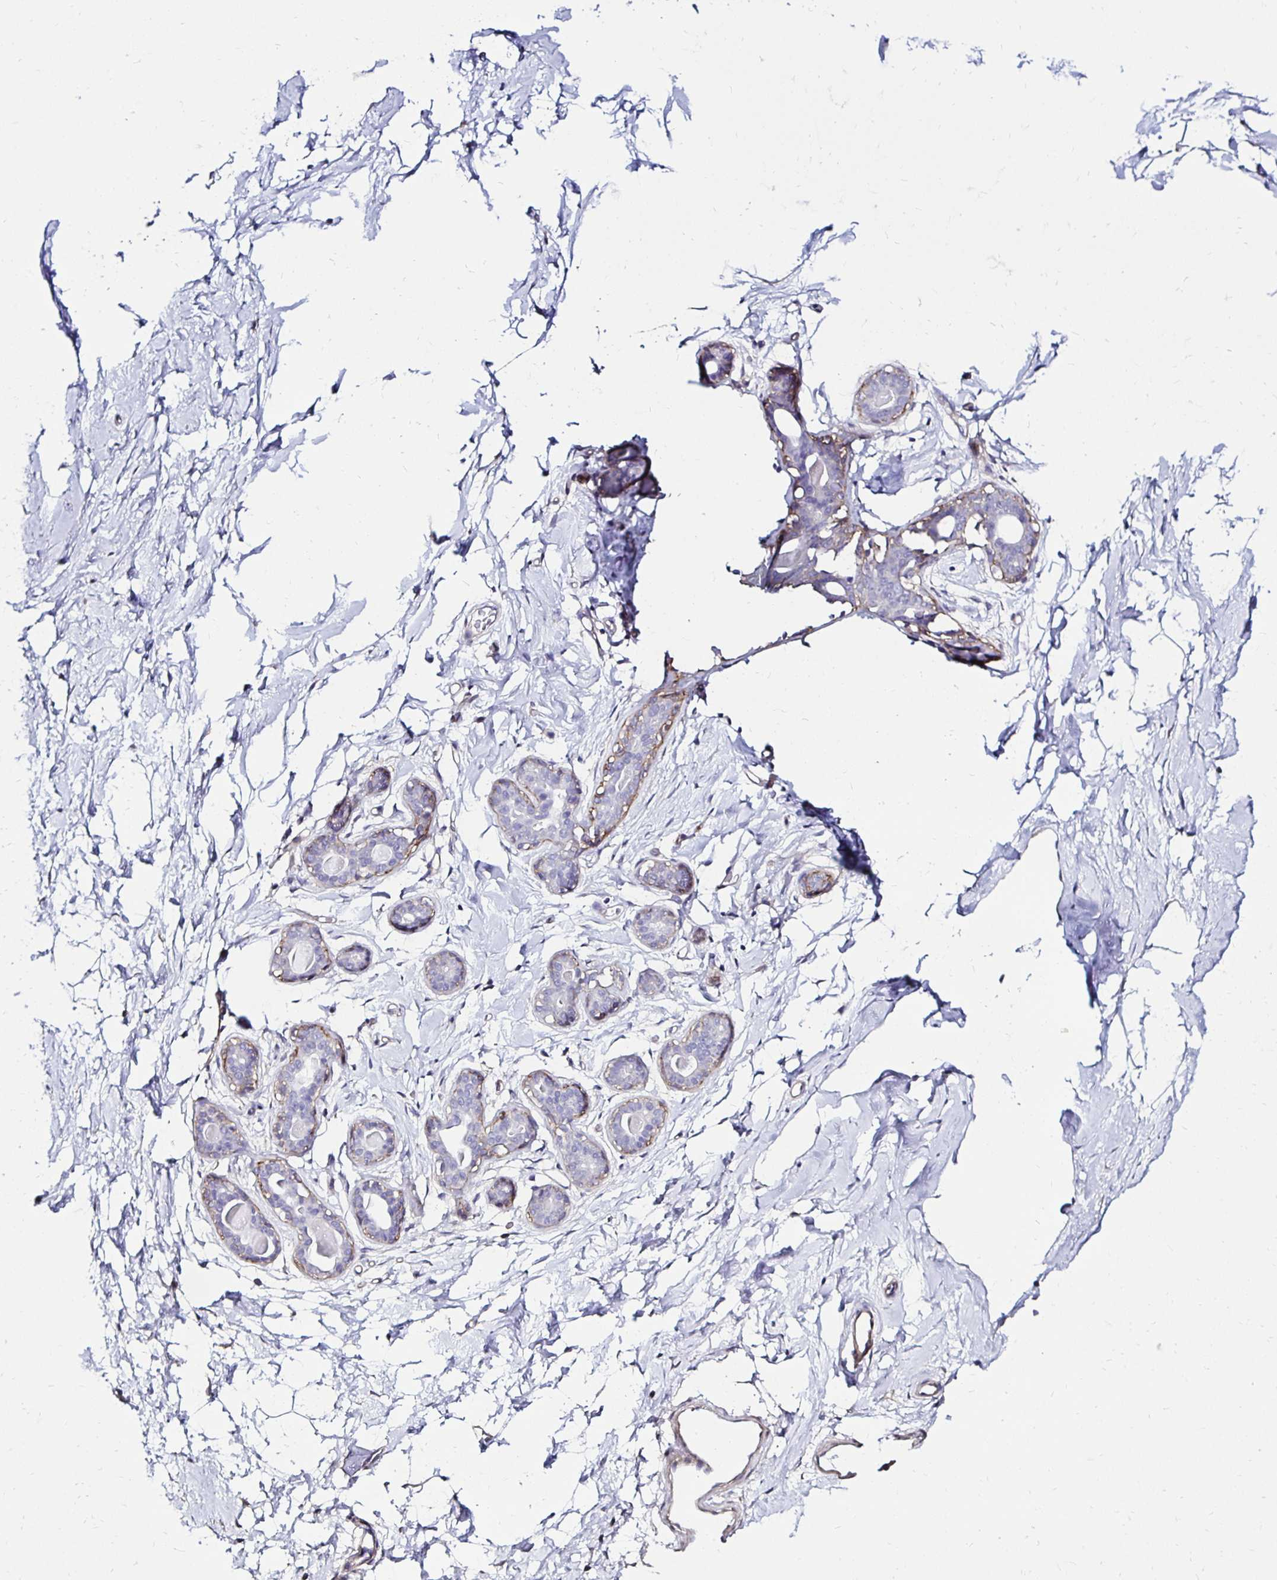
{"staining": {"intensity": "negative", "quantity": "none", "location": "none"}, "tissue": "breast", "cell_type": "Adipocytes", "image_type": "normal", "snomed": [{"axis": "morphology", "description": "Normal tissue, NOS"}, {"axis": "topography", "description": "Breast"}], "caption": "This is an immunohistochemistry (IHC) histopathology image of normal human breast. There is no positivity in adipocytes.", "gene": "ITGB1", "patient": {"sex": "female", "age": 45}}